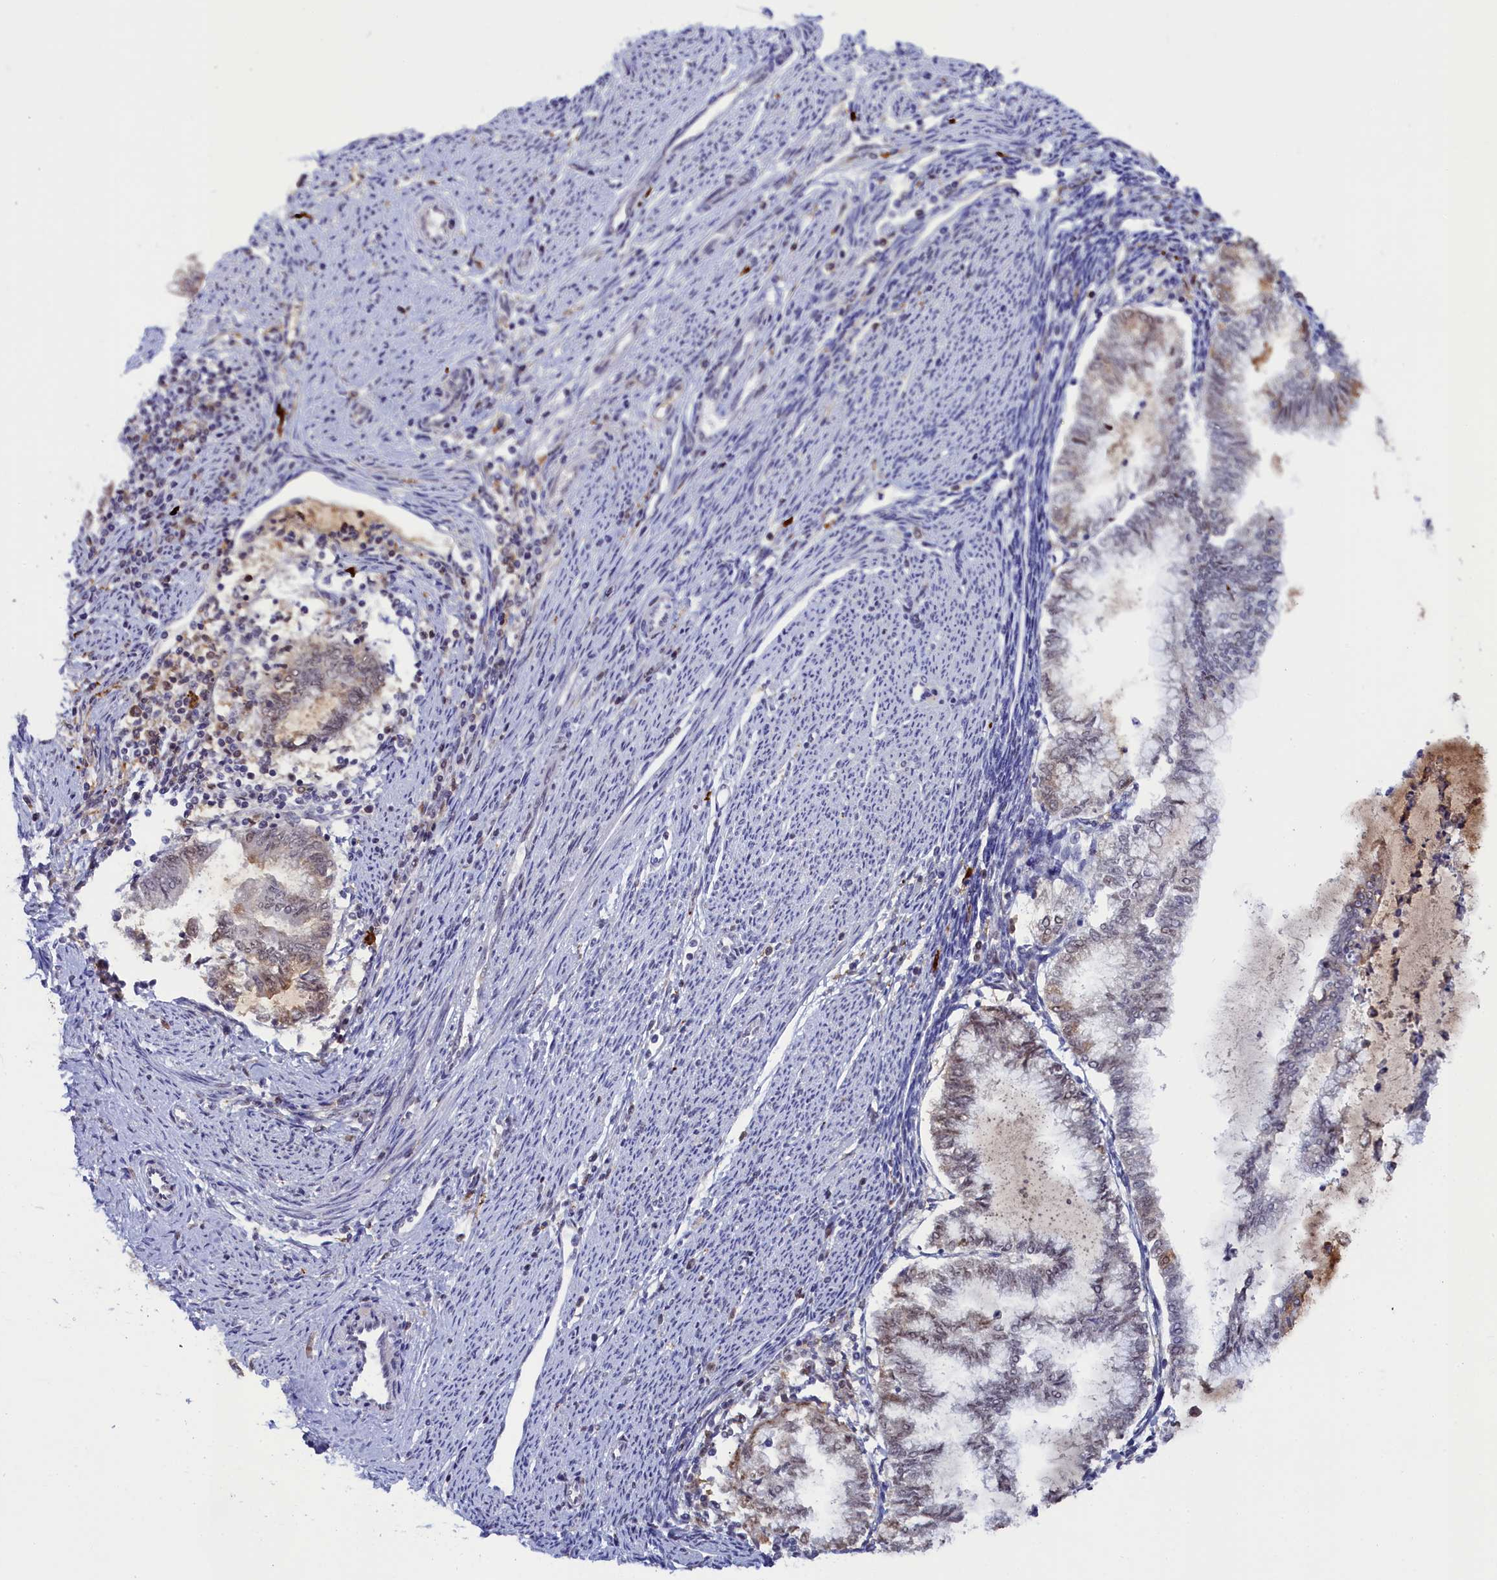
{"staining": {"intensity": "moderate", "quantity": "25%-75%", "location": "cytoplasmic/membranous"}, "tissue": "endometrial cancer", "cell_type": "Tumor cells", "image_type": "cancer", "snomed": [{"axis": "morphology", "description": "Adenocarcinoma, NOS"}, {"axis": "topography", "description": "Endometrium"}], "caption": "Immunohistochemistry (DAB (3,3'-diaminobenzidine)) staining of endometrial cancer exhibits moderate cytoplasmic/membranous protein staining in about 25%-75% of tumor cells.", "gene": "INTS14", "patient": {"sex": "female", "age": 79}}